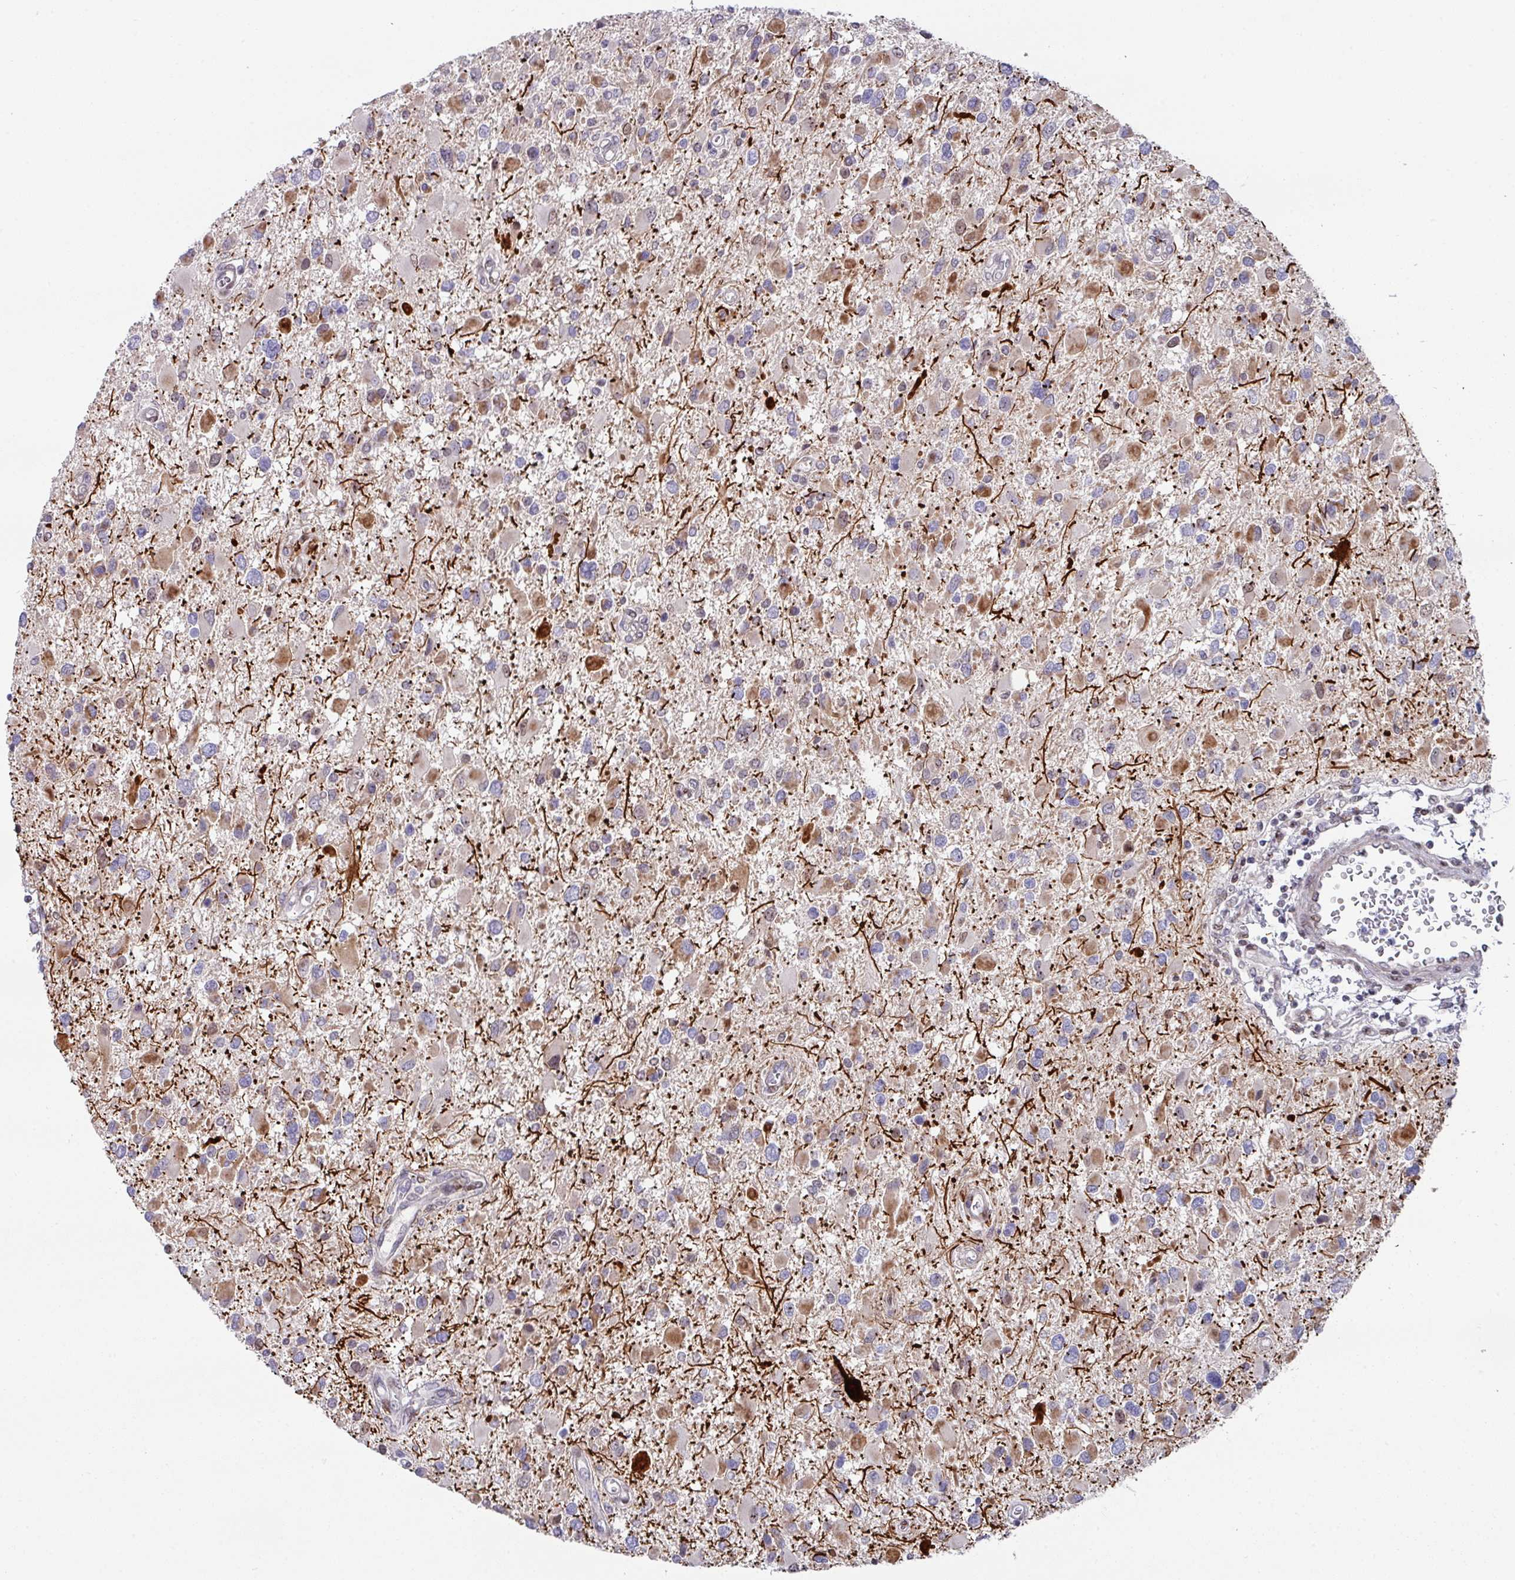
{"staining": {"intensity": "moderate", "quantity": "25%-75%", "location": "cytoplasmic/membranous"}, "tissue": "glioma", "cell_type": "Tumor cells", "image_type": "cancer", "snomed": [{"axis": "morphology", "description": "Glioma, malignant, High grade"}, {"axis": "topography", "description": "Brain"}], "caption": "A brown stain labels moderate cytoplasmic/membranous positivity of a protein in human malignant glioma (high-grade) tumor cells. (Stains: DAB in brown, nuclei in blue, Microscopy: brightfield microscopy at high magnification).", "gene": "CBX7", "patient": {"sex": "male", "age": 53}}